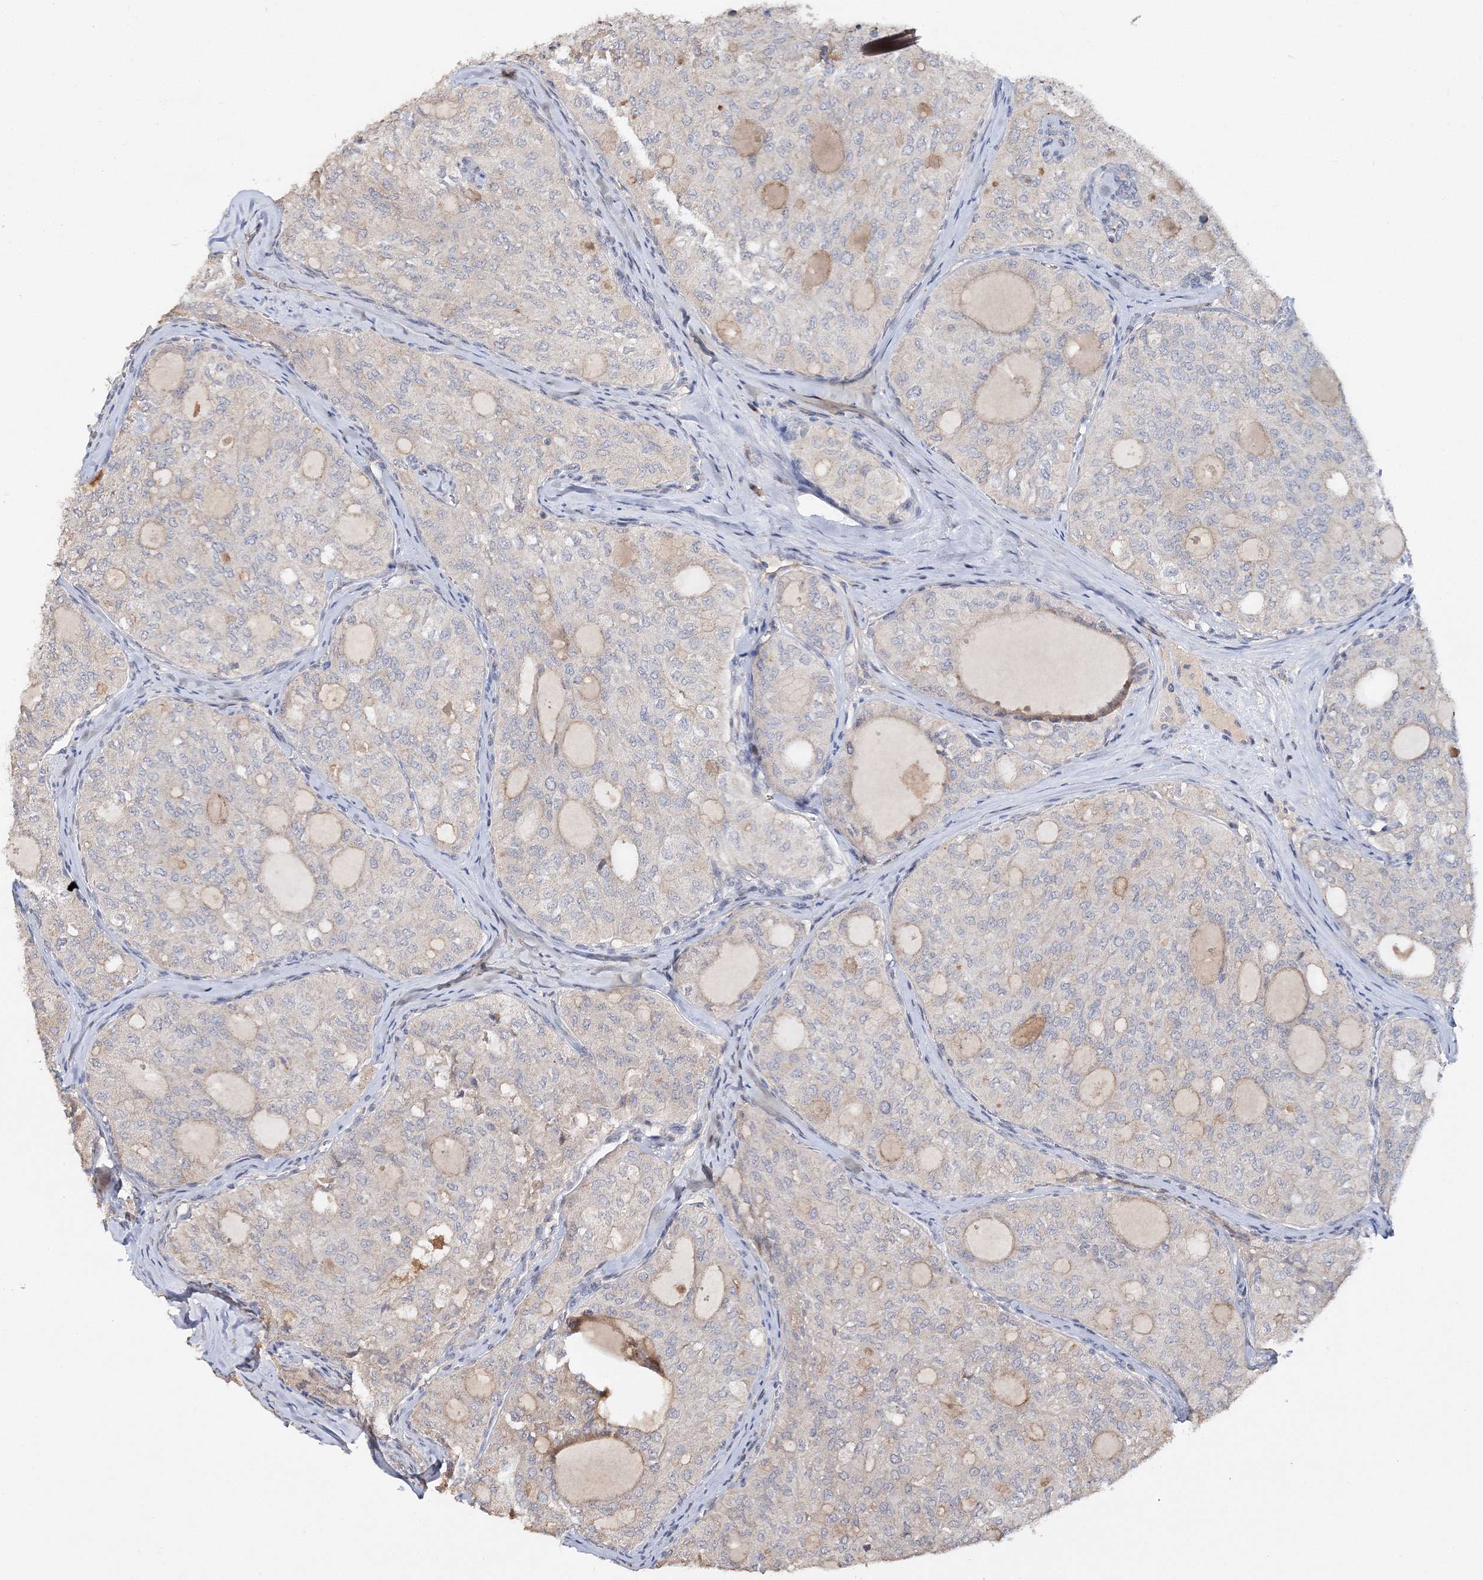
{"staining": {"intensity": "negative", "quantity": "none", "location": "none"}, "tissue": "thyroid cancer", "cell_type": "Tumor cells", "image_type": "cancer", "snomed": [{"axis": "morphology", "description": "Follicular adenoma carcinoma, NOS"}, {"axis": "topography", "description": "Thyroid gland"}], "caption": "Photomicrograph shows no significant protein positivity in tumor cells of thyroid cancer (follicular adenoma carcinoma).", "gene": "GJB5", "patient": {"sex": "male", "age": 75}}